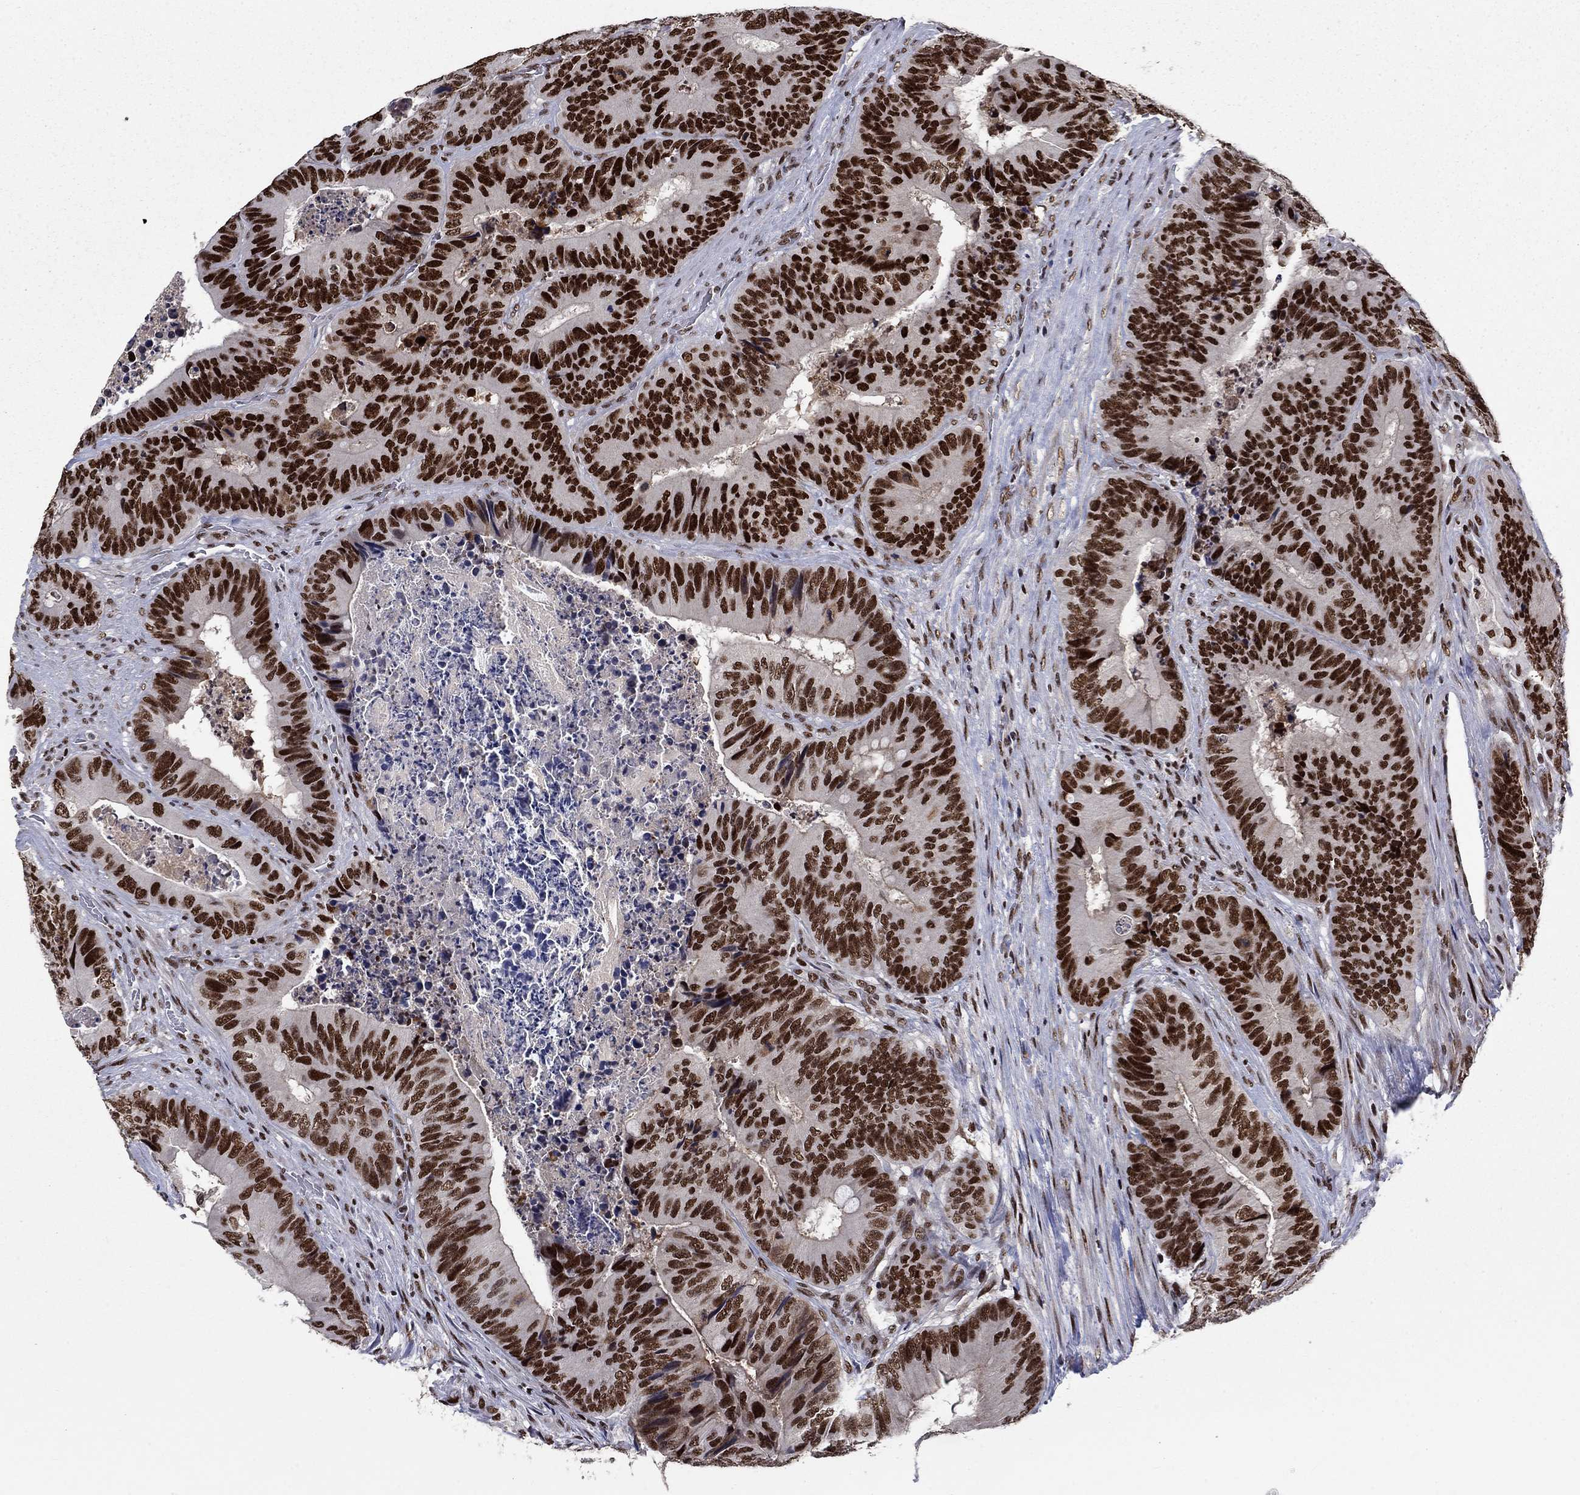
{"staining": {"intensity": "strong", "quantity": ">75%", "location": "nuclear"}, "tissue": "colorectal cancer", "cell_type": "Tumor cells", "image_type": "cancer", "snomed": [{"axis": "morphology", "description": "Adenocarcinoma, NOS"}, {"axis": "topography", "description": "Colon"}], "caption": "Colorectal adenocarcinoma was stained to show a protein in brown. There is high levels of strong nuclear staining in approximately >75% of tumor cells. Nuclei are stained in blue.", "gene": "RPRD1B", "patient": {"sex": "male", "age": 84}}